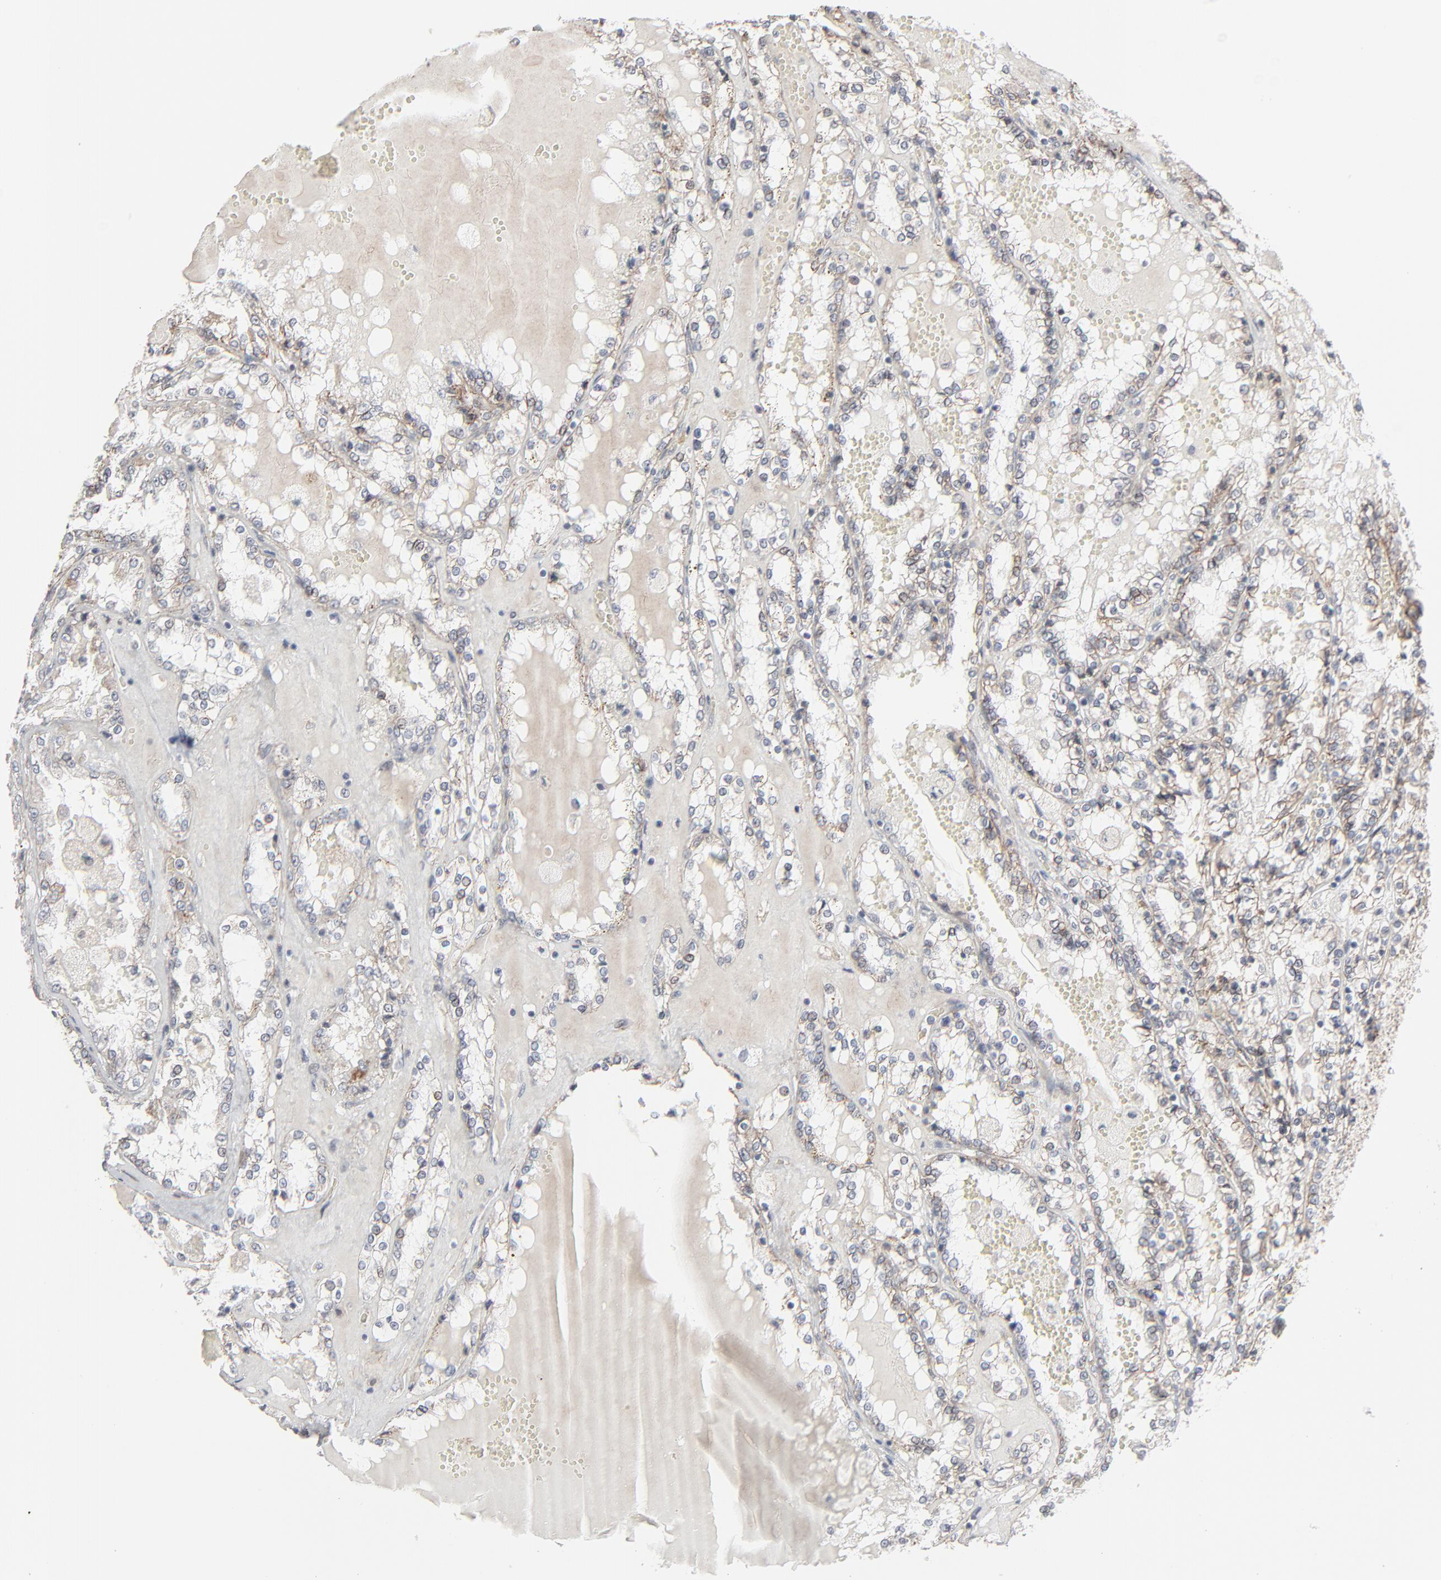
{"staining": {"intensity": "weak", "quantity": "25%-75%", "location": "cytoplasmic/membranous"}, "tissue": "renal cancer", "cell_type": "Tumor cells", "image_type": "cancer", "snomed": [{"axis": "morphology", "description": "Adenocarcinoma, NOS"}, {"axis": "topography", "description": "Kidney"}], "caption": "A brown stain labels weak cytoplasmic/membranous expression of a protein in renal adenocarcinoma tumor cells.", "gene": "CTNND1", "patient": {"sex": "female", "age": 56}}